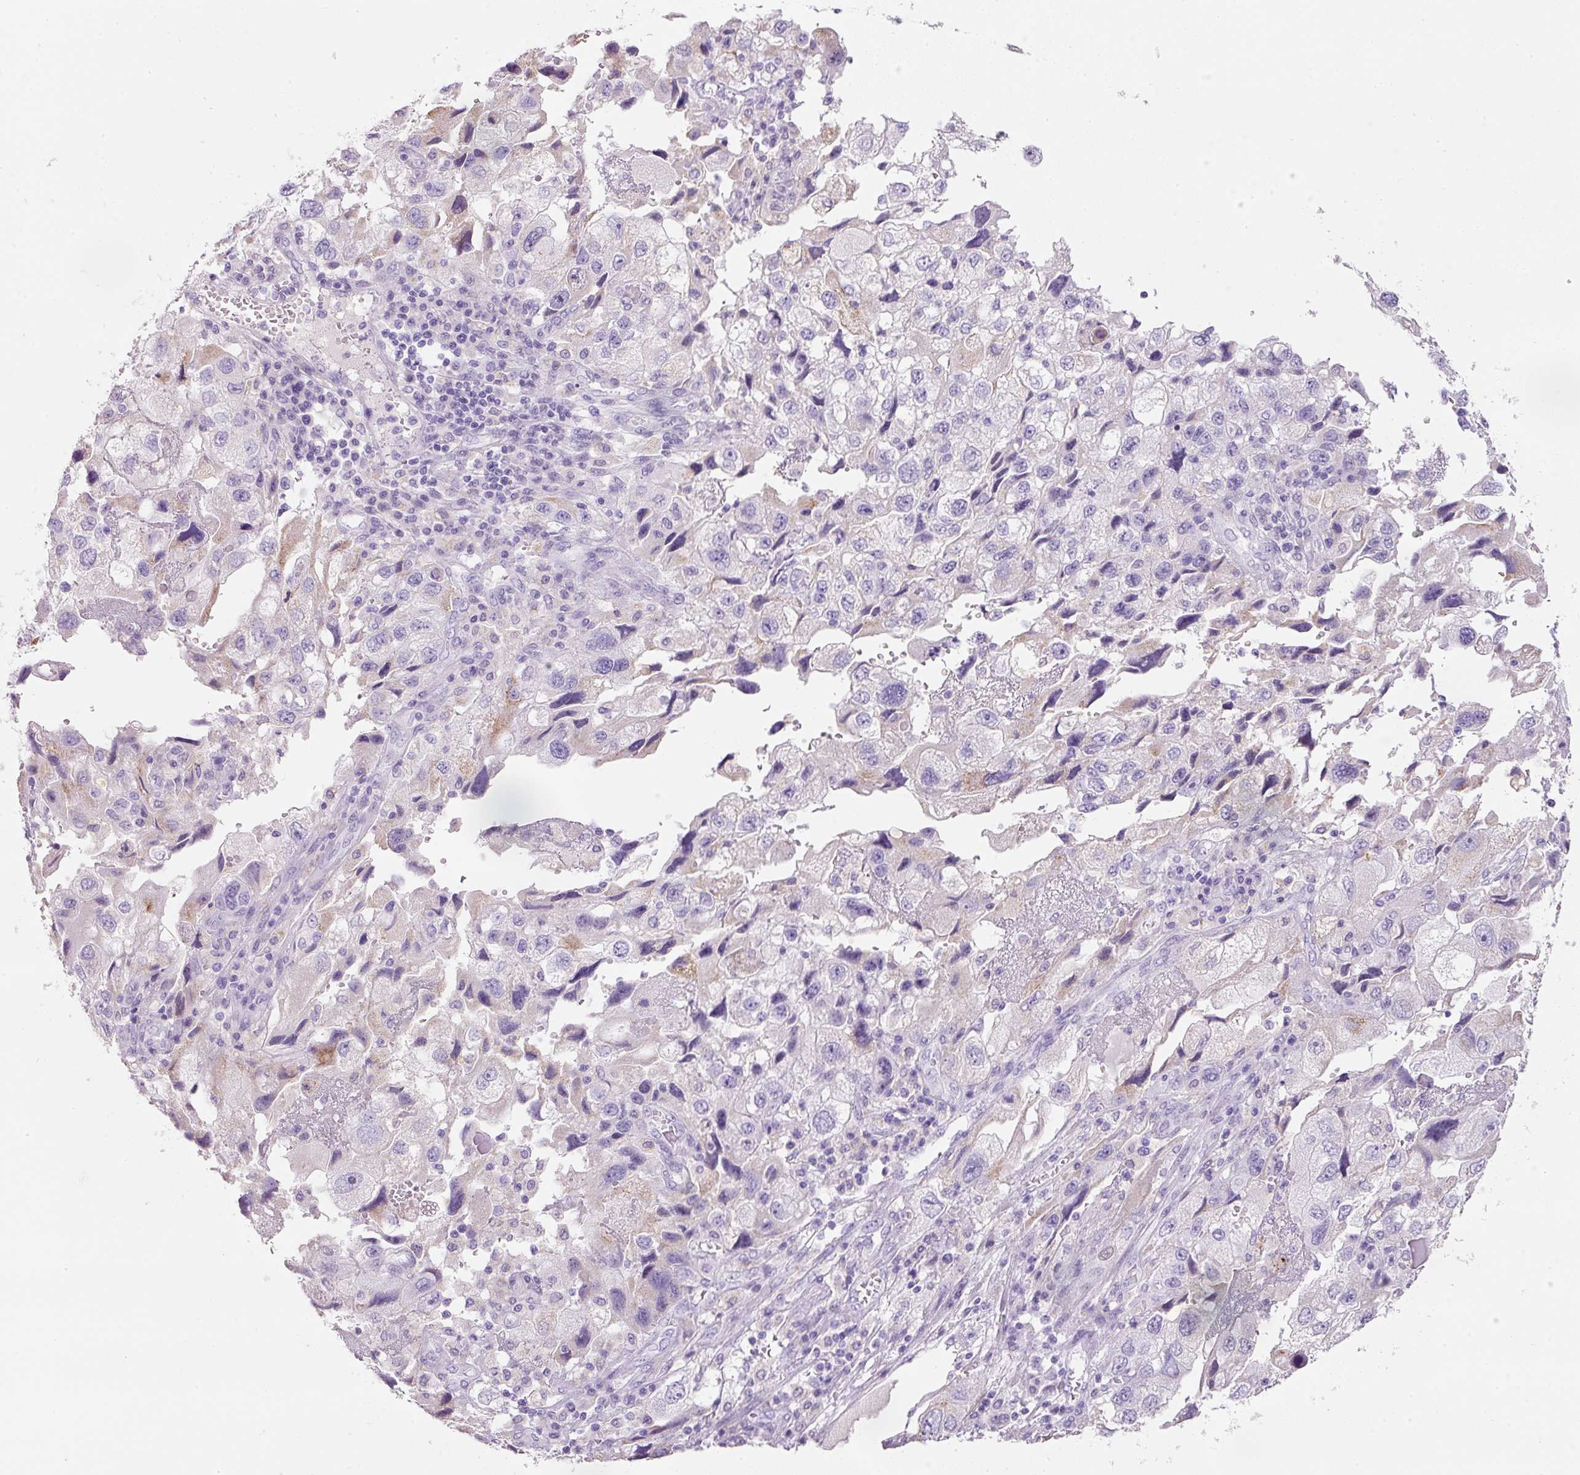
{"staining": {"intensity": "negative", "quantity": "none", "location": "none"}, "tissue": "endometrial cancer", "cell_type": "Tumor cells", "image_type": "cancer", "snomed": [{"axis": "morphology", "description": "Adenocarcinoma, NOS"}, {"axis": "topography", "description": "Endometrium"}], "caption": "Endometrial cancer (adenocarcinoma) was stained to show a protein in brown. There is no significant staining in tumor cells.", "gene": "DNM1", "patient": {"sex": "female", "age": 49}}